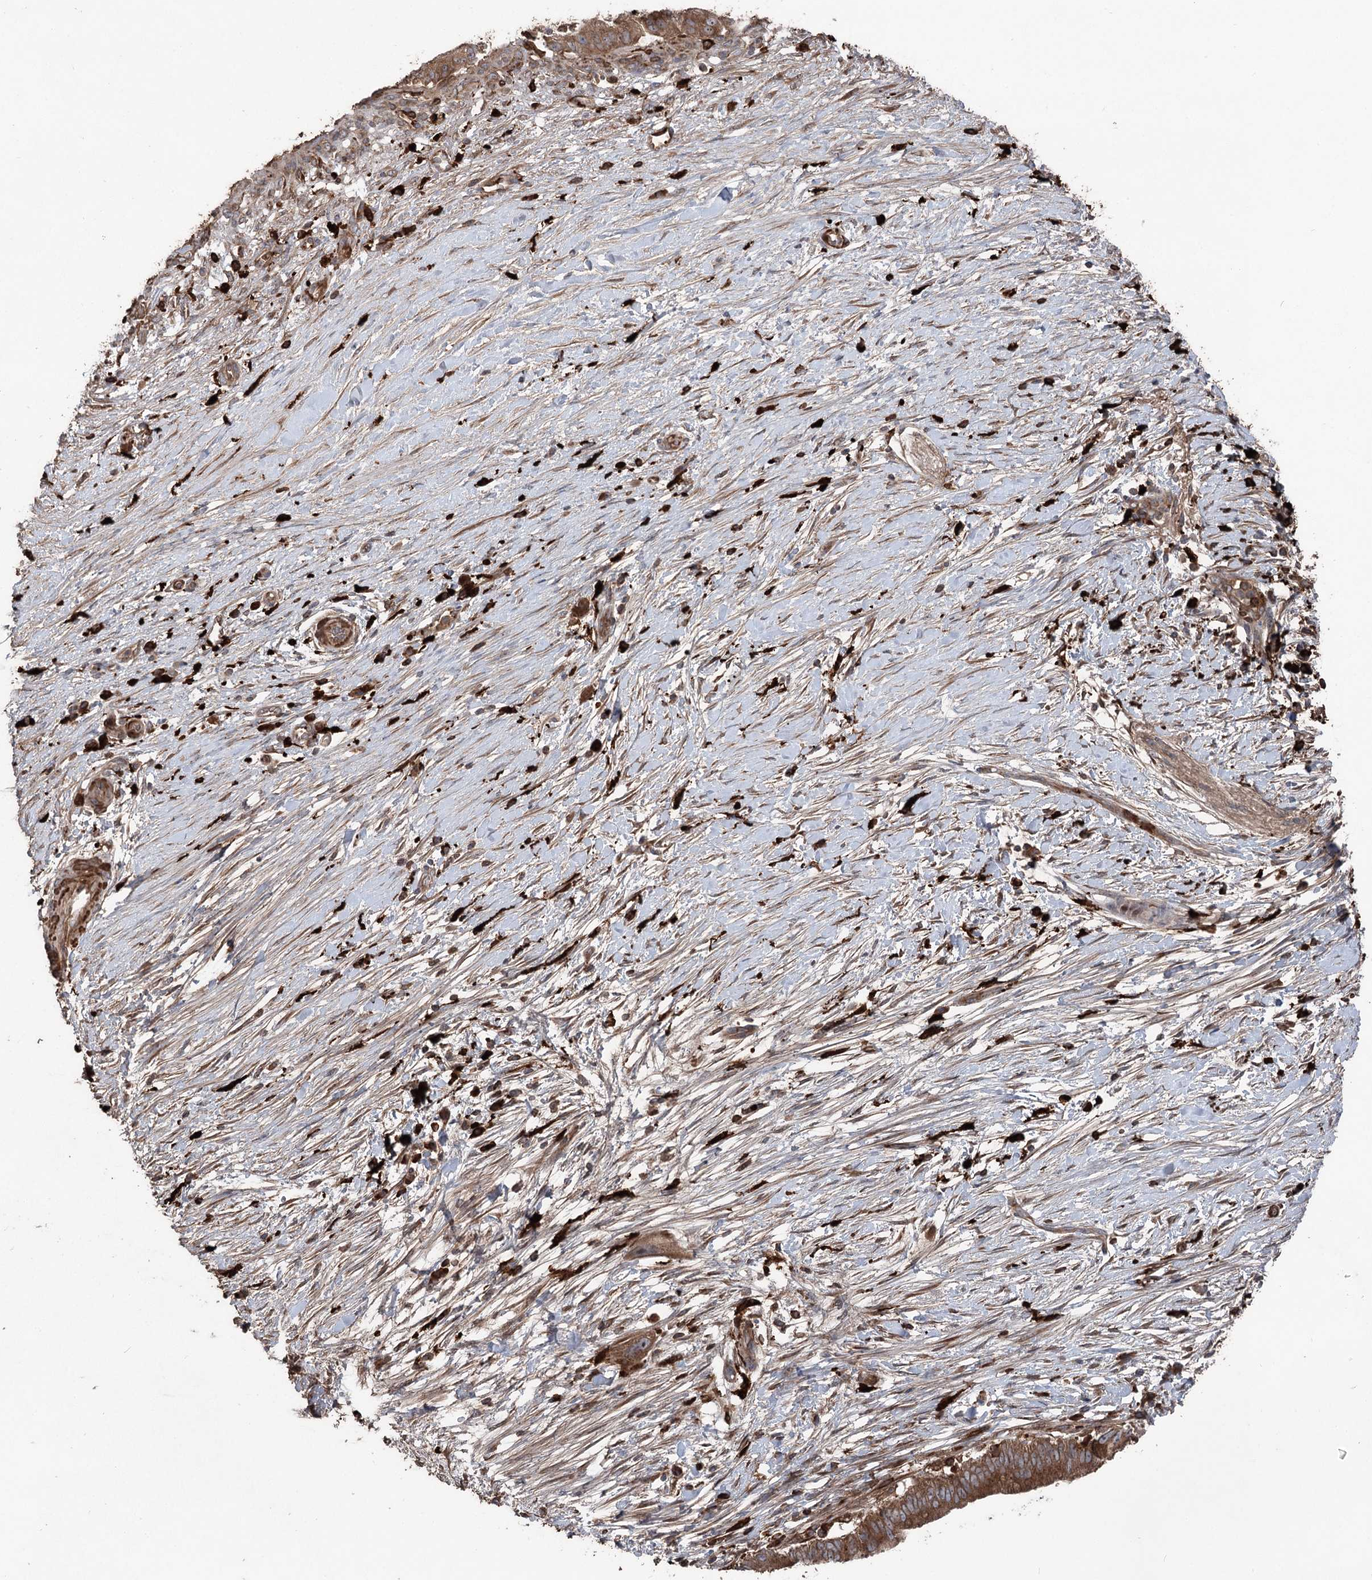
{"staining": {"intensity": "strong", "quantity": ">75%", "location": "cytoplasmic/membranous"}, "tissue": "pancreatic cancer", "cell_type": "Tumor cells", "image_type": "cancer", "snomed": [{"axis": "morphology", "description": "Adenocarcinoma, NOS"}, {"axis": "topography", "description": "Pancreas"}], "caption": "Tumor cells demonstrate high levels of strong cytoplasmic/membranous staining in approximately >75% of cells in pancreatic cancer (adenocarcinoma).", "gene": "PPP1R21", "patient": {"sex": "male", "age": 68}}